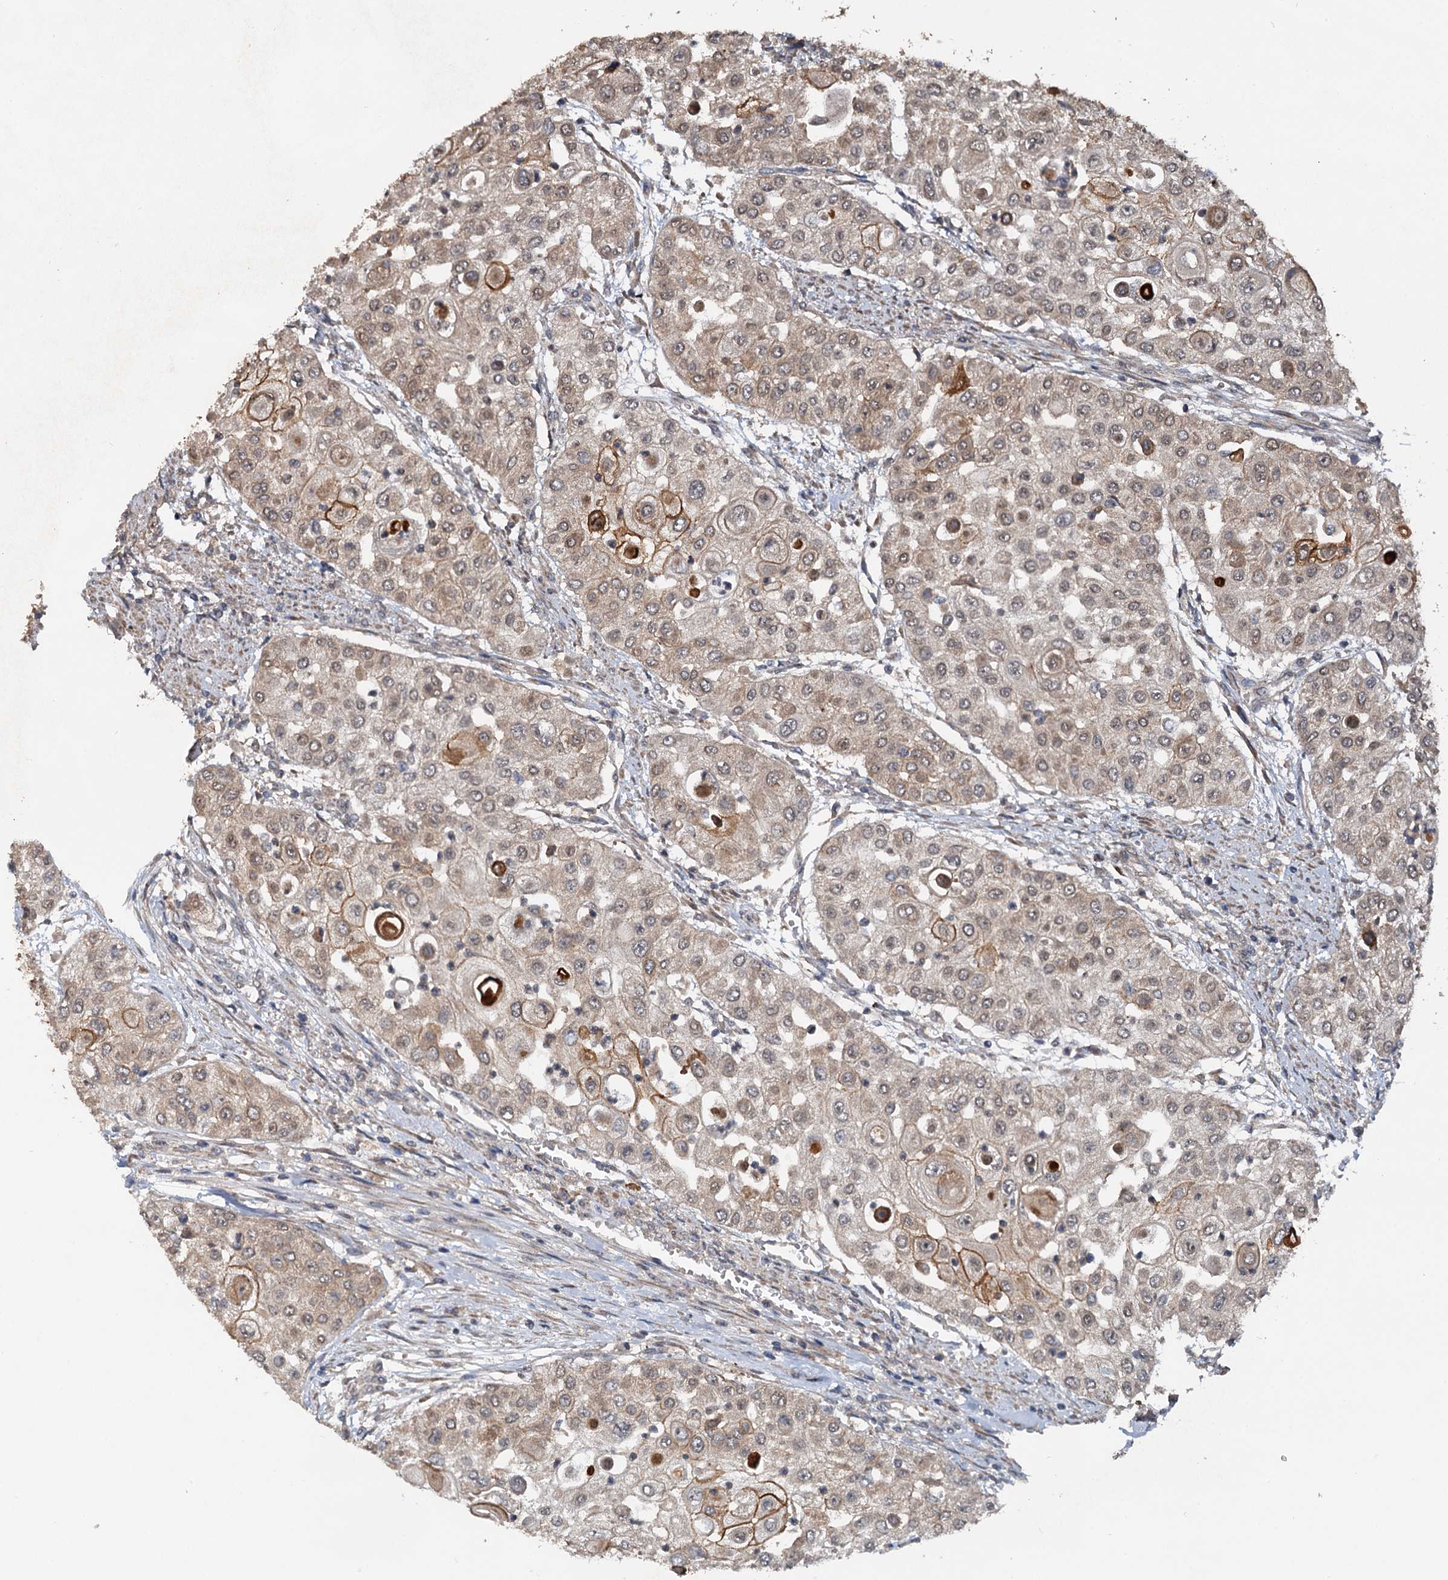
{"staining": {"intensity": "moderate", "quantity": "25%-75%", "location": "cytoplasmic/membranous"}, "tissue": "urothelial cancer", "cell_type": "Tumor cells", "image_type": "cancer", "snomed": [{"axis": "morphology", "description": "Urothelial carcinoma, High grade"}, {"axis": "topography", "description": "Urinary bladder"}], "caption": "High-power microscopy captured an IHC micrograph of urothelial carcinoma (high-grade), revealing moderate cytoplasmic/membranous staining in approximately 25%-75% of tumor cells. (IHC, brightfield microscopy, high magnification).", "gene": "LRRK2", "patient": {"sex": "female", "age": 79}}